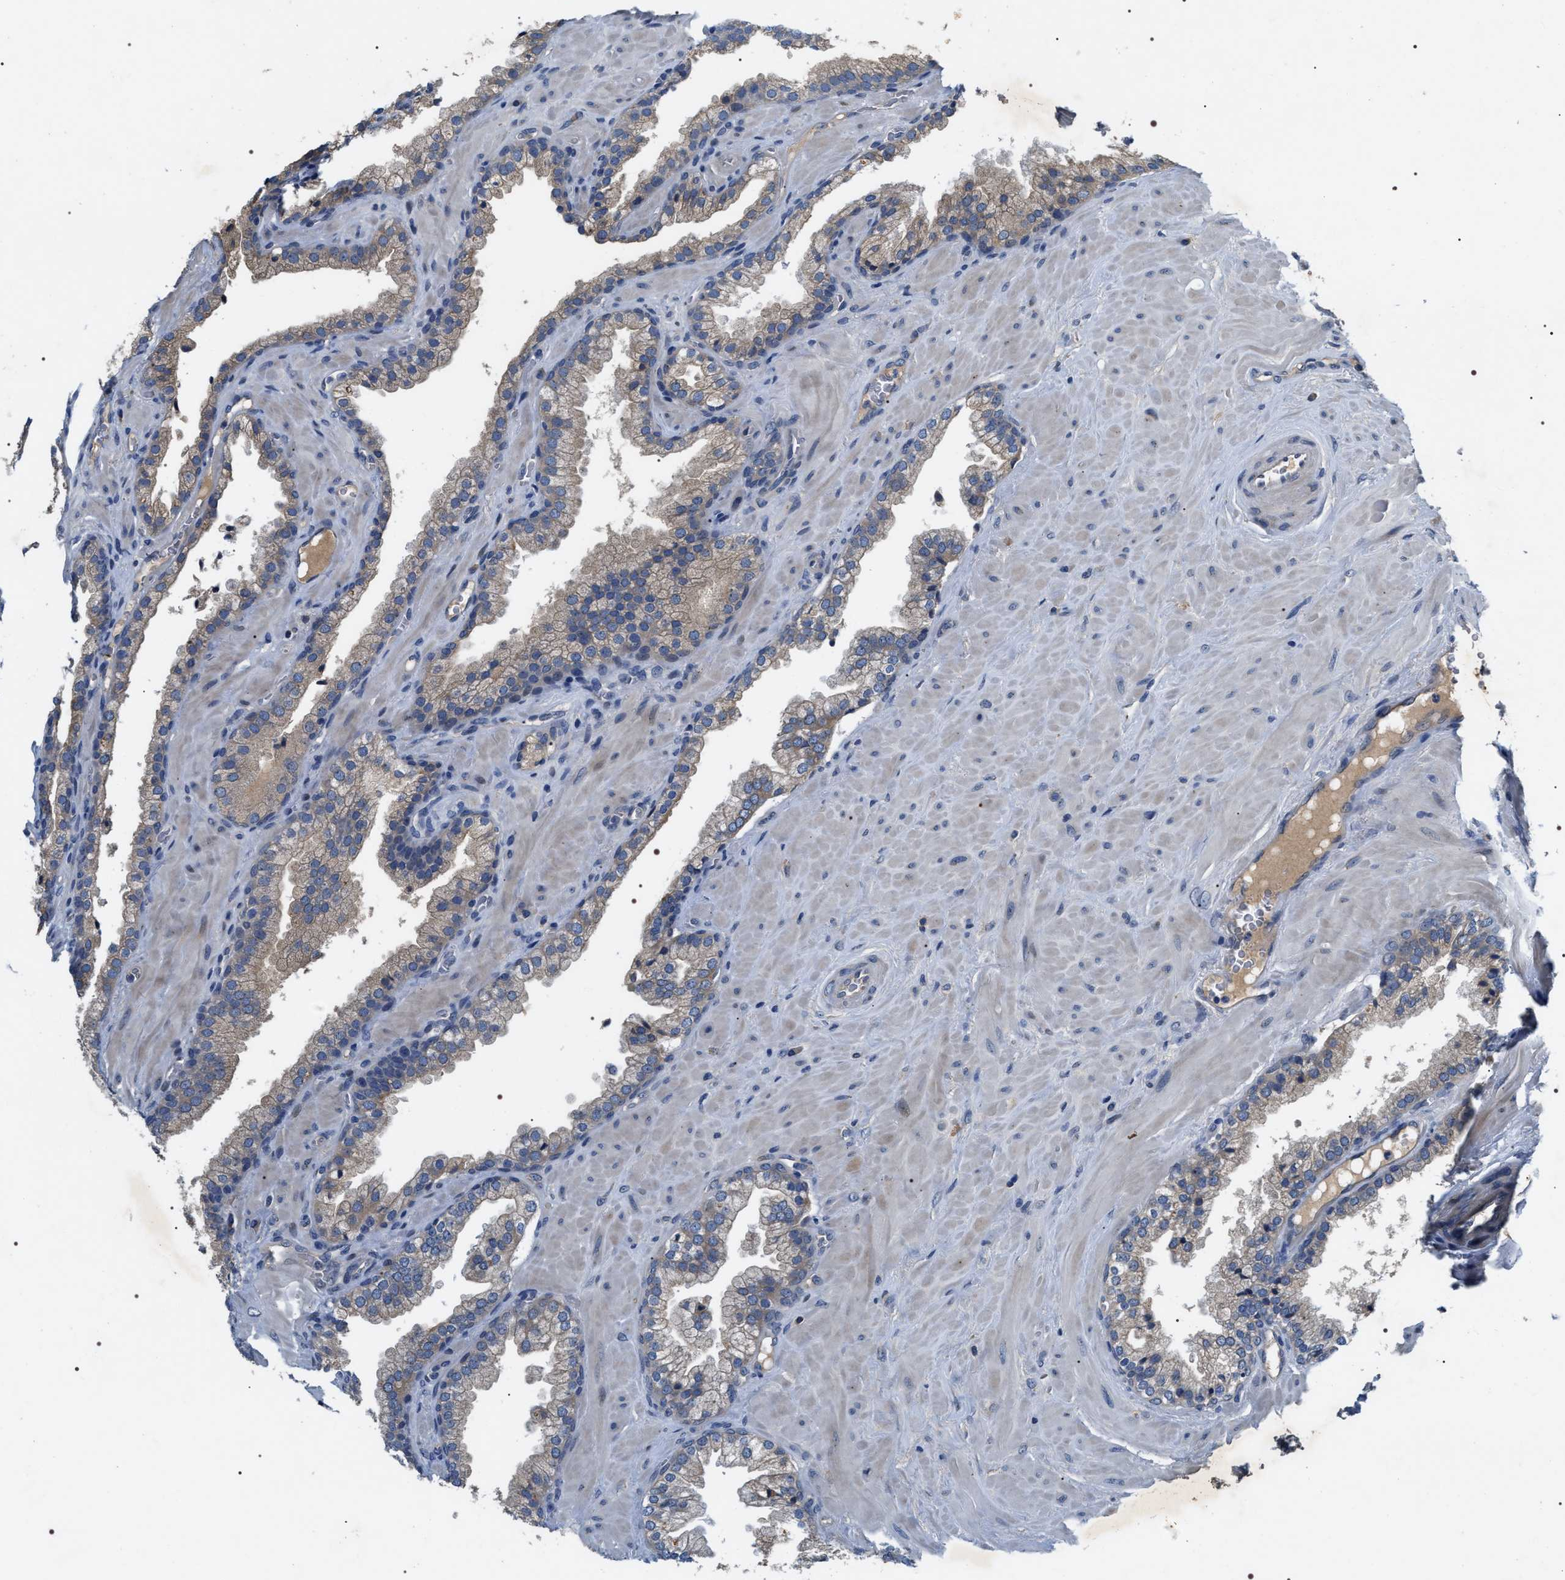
{"staining": {"intensity": "negative", "quantity": "none", "location": "none"}, "tissue": "prostate cancer", "cell_type": "Tumor cells", "image_type": "cancer", "snomed": [{"axis": "morphology", "description": "Adenocarcinoma, Low grade"}, {"axis": "topography", "description": "Prostate"}], "caption": "Immunohistochemistry (IHC) histopathology image of human prostate low-grade adenocarcinoma stained for a protein (brown), which shows no positivity in tumor cells. (Stains: DAB (3,3'-diaminobenzidine) immunohistochemistry with hematoxylin counter stain, Microscopy: brightfield microscopy at high magnification).", "gene": "IFT81", "patient": {"sex": "male", "age": 71}}